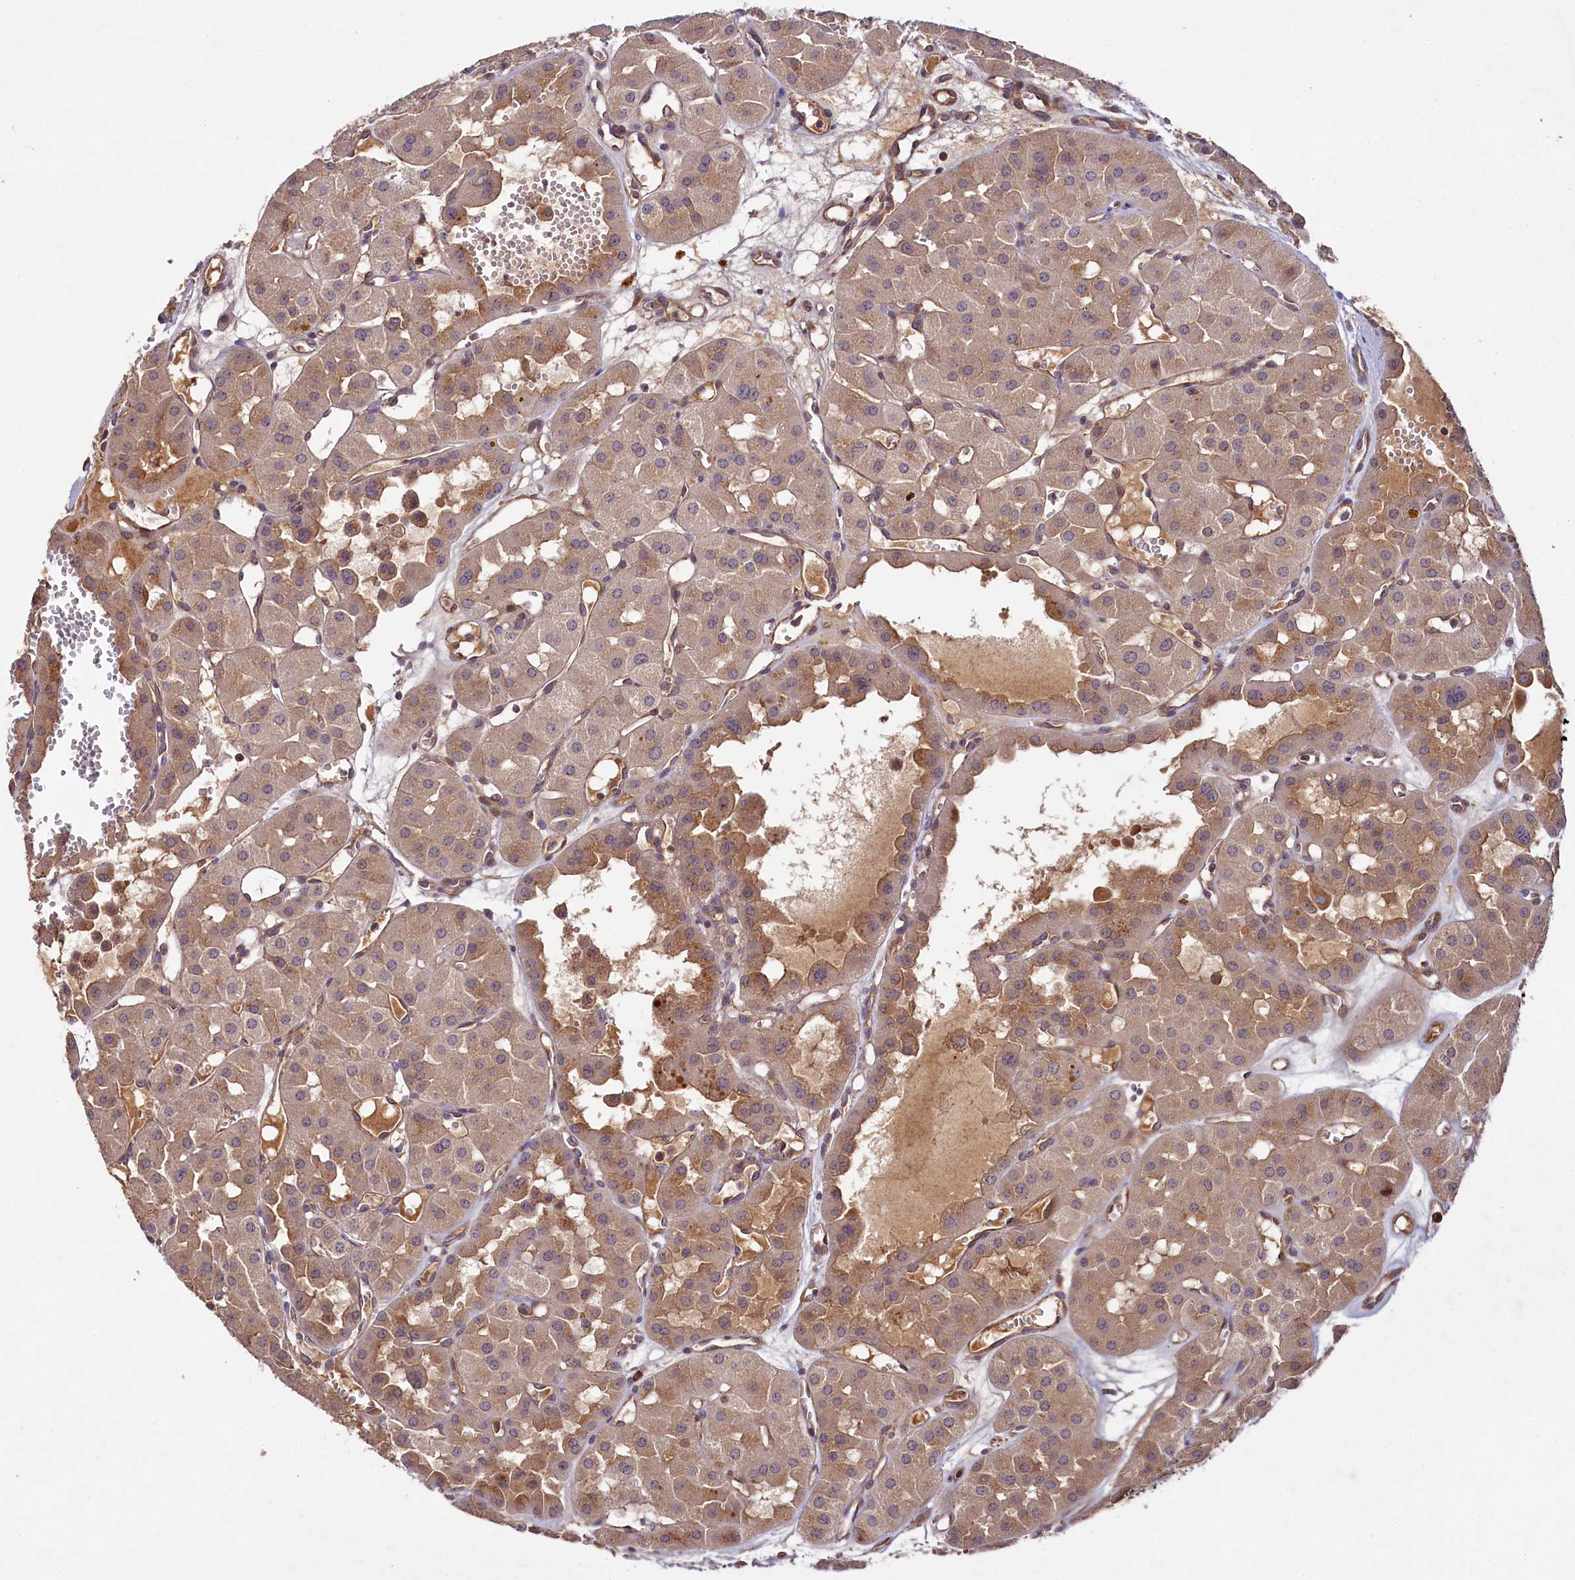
{"staining": {"intensity": "moderate", "quantity": "25%-75%", "location": "cytoplasmic/membranous"}, "tissue": "renal cancer", "cell_type": "Tumor cells", "image_type": "cancer", "snomed": [{"axis": "morphology", "description": "Carcinoma, NOS"}, {"axis": "topography", "description": "Kidney"}], "caption": "A brown stain shows moderate cytoplasmic/membranous positivity of a protein in renal cancer (carcinoma) tumor cells.", "gene": "CCDC102A", "patient": {"sex": "female", "age": 75}}